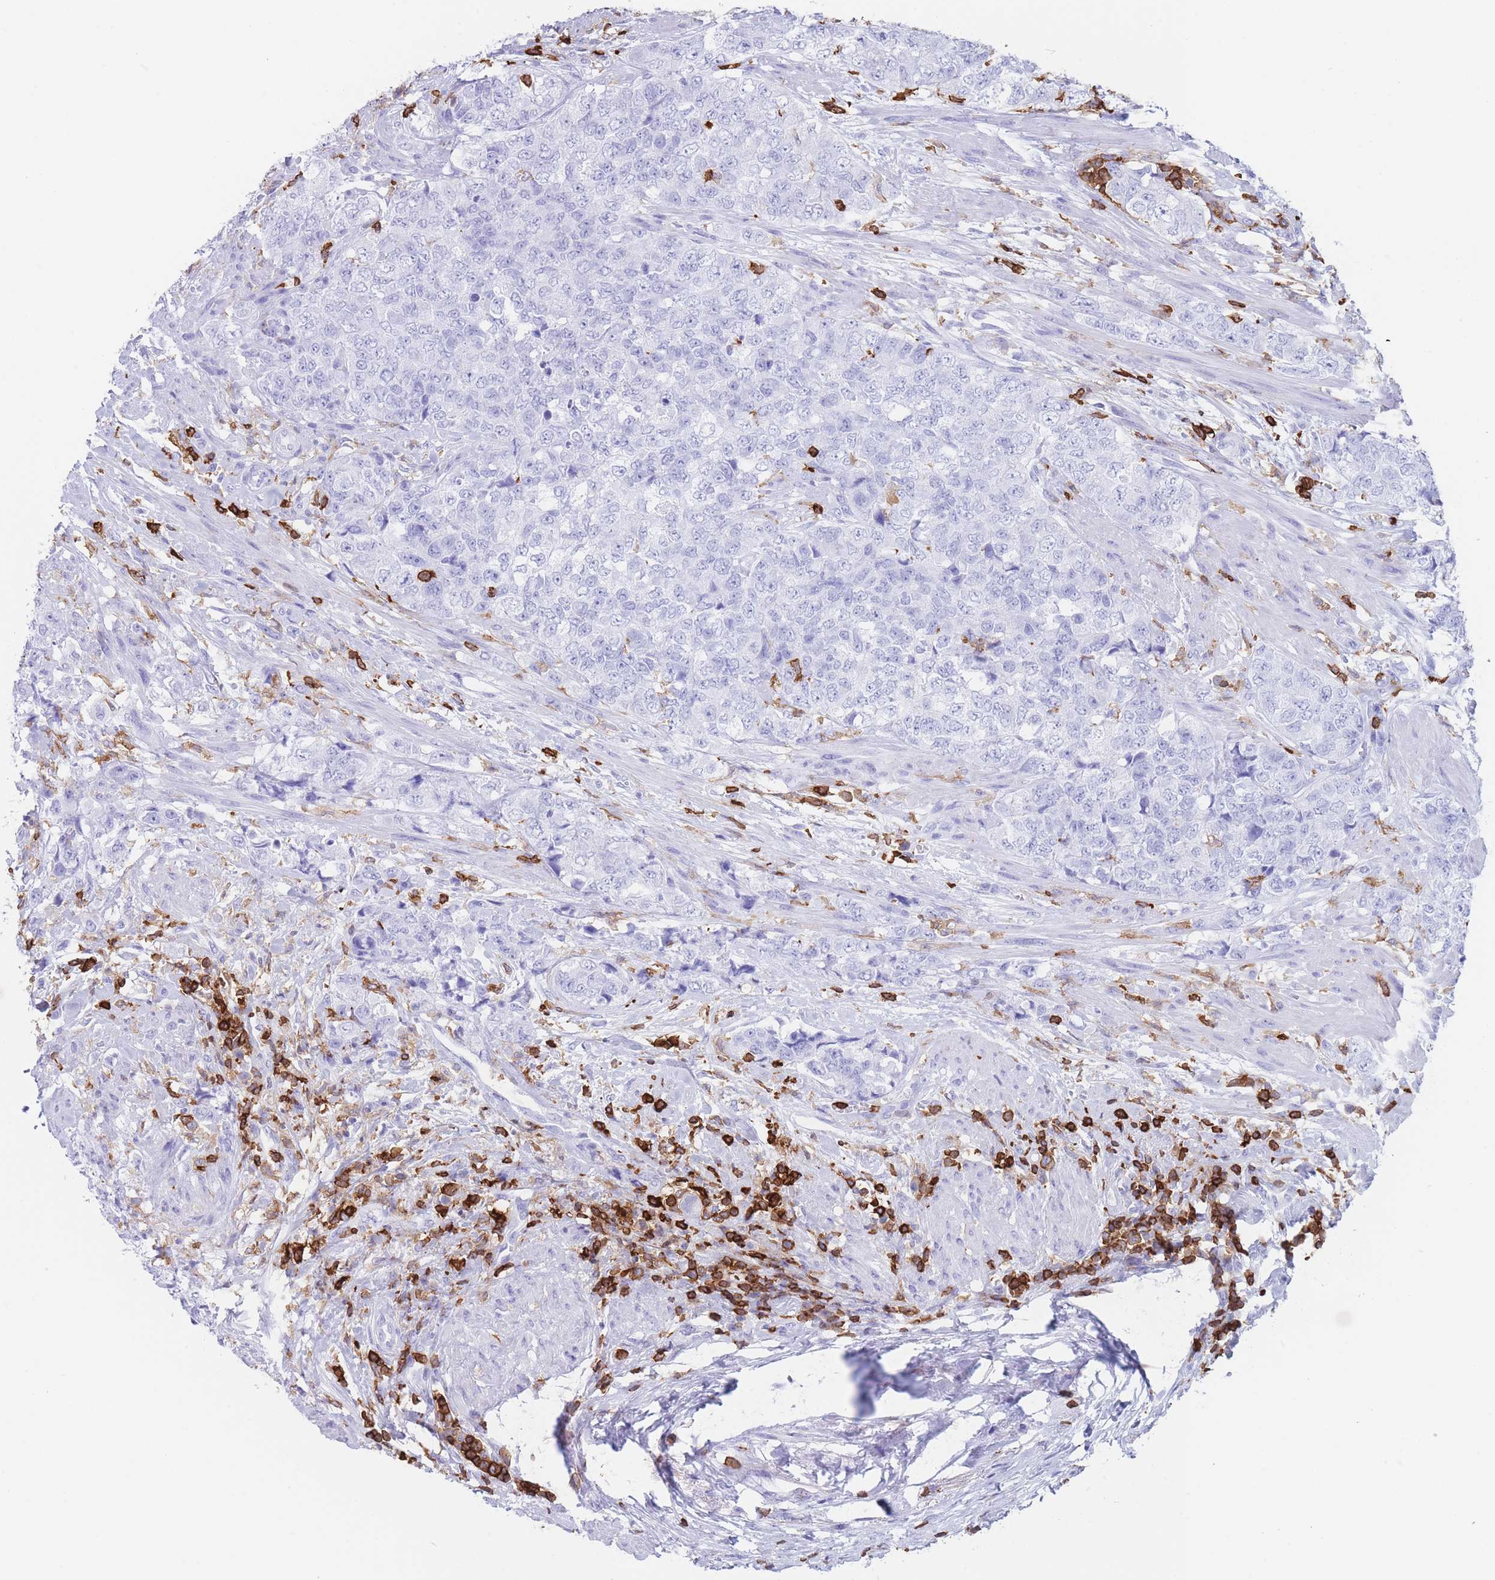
{"staining": {"intensity": "weak", "quantity": "<25%", "location": "cytoplasmic/membranous"}, "tissue": "urothelial cancer", "cell_type": "Tumor cells", "image_type": "cancer", "snomed": [{"axis": "morphology", "description": "Urothelial carcinoma, High grade"}, {"axis": "topography", "description": "Urinary bladder"}], "caption": "The micrograph reveals no staining of tumor cells in high-grade urothelial carcinoma.", "gene": "CORO1A", "patient": {"sex": "female", "age": 78}}